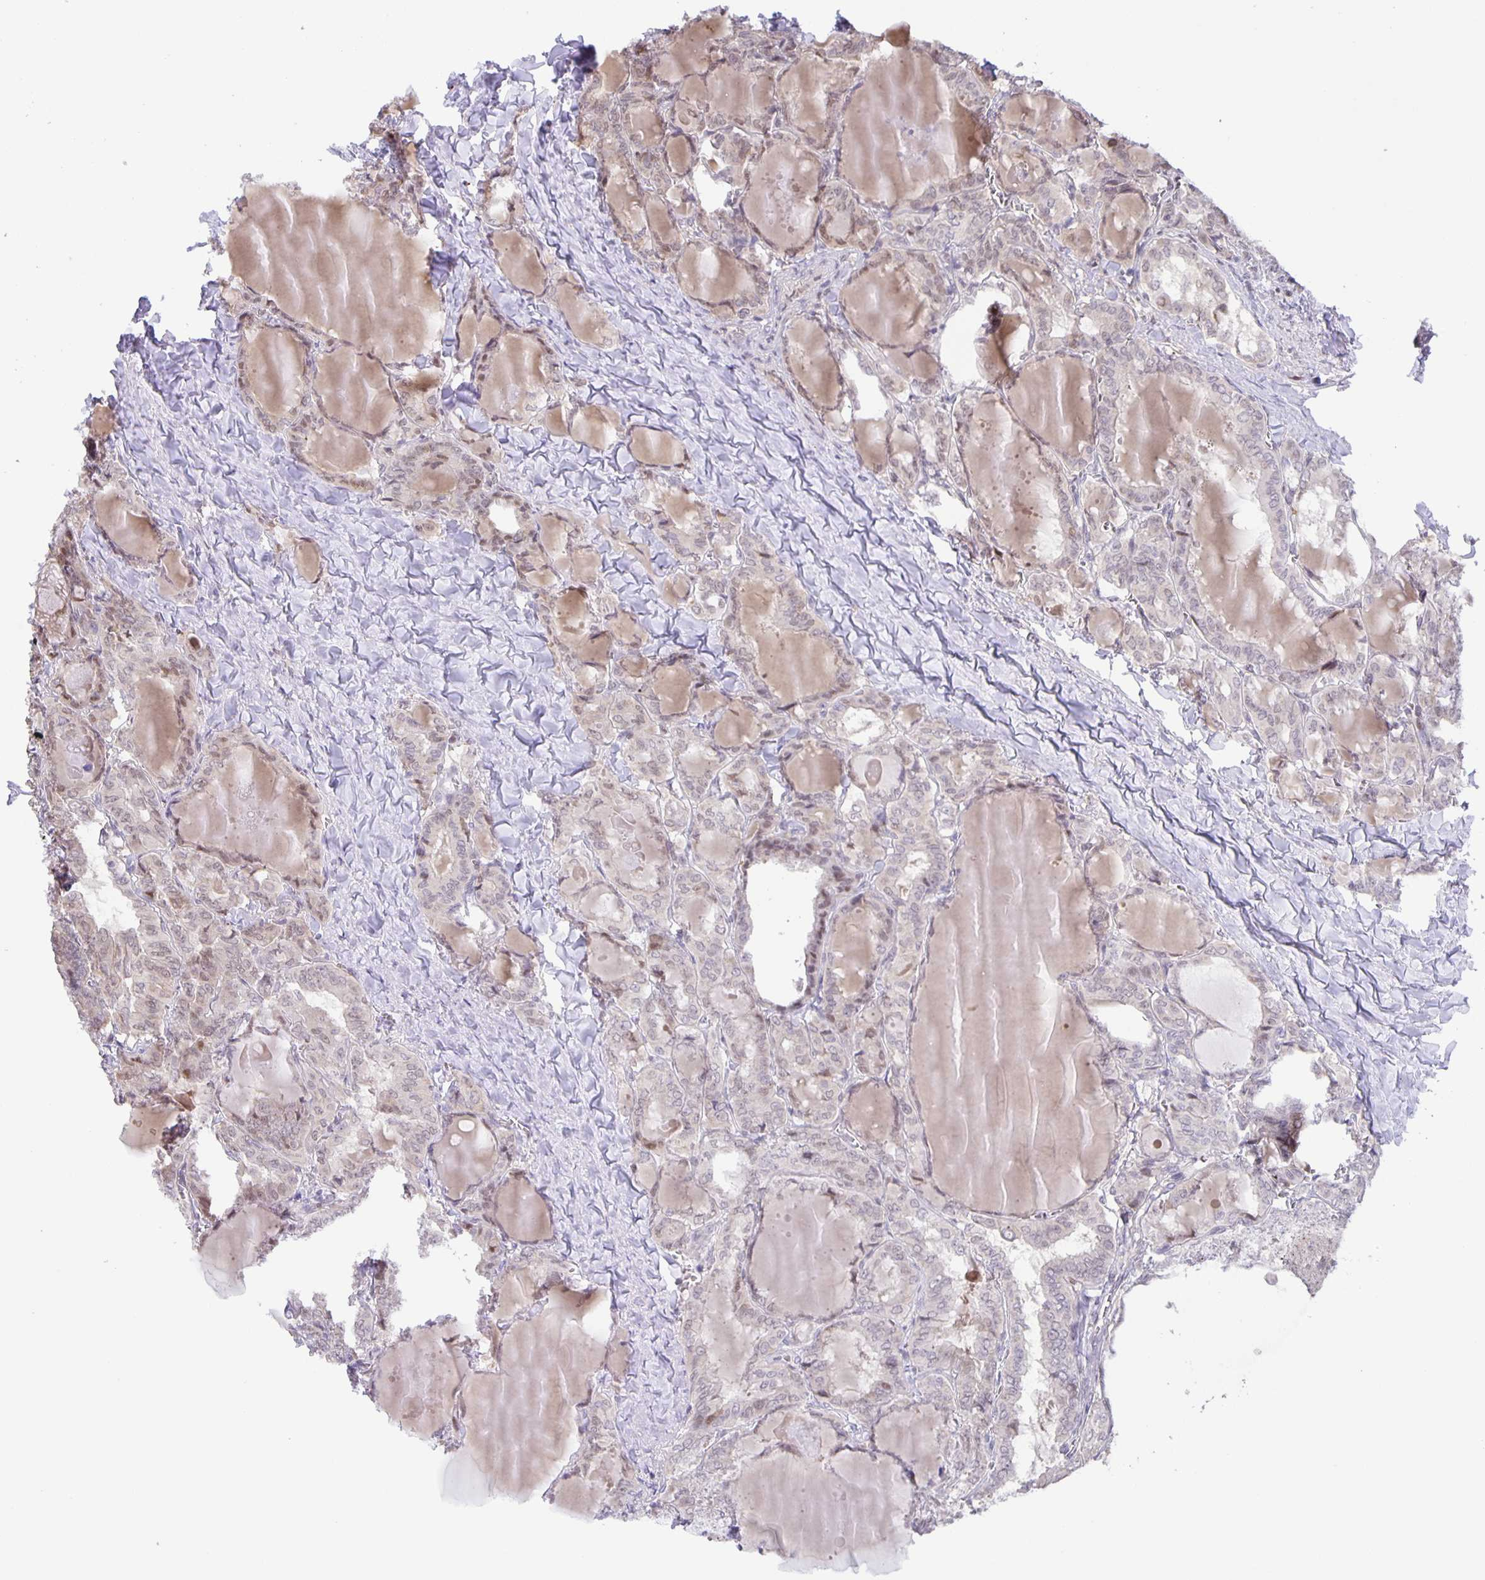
{"staining": {"intensity": "weak", "quantity": "25%-75%", "location": "nuclear"}, "tissue": "thyroid cancer", "cell_type": "Tumor cells", "image_type": "cancer", "snomed": [{"axis": "morphology", "description": "Papillary adenocarcinoma, NOS"}, {"axis": "topography", "description": "Thyroid gland"}], "caption": "IHC histopathology image of human thyroid cancer (papillary adenocarcinoma) stained for a protein (brown), which demonstrates low levels of weak nuclear expression in approximately 25%-75% of tumor cells.", "gene": "MAPK12", "patient": {"sex": "female", "age": 46}}